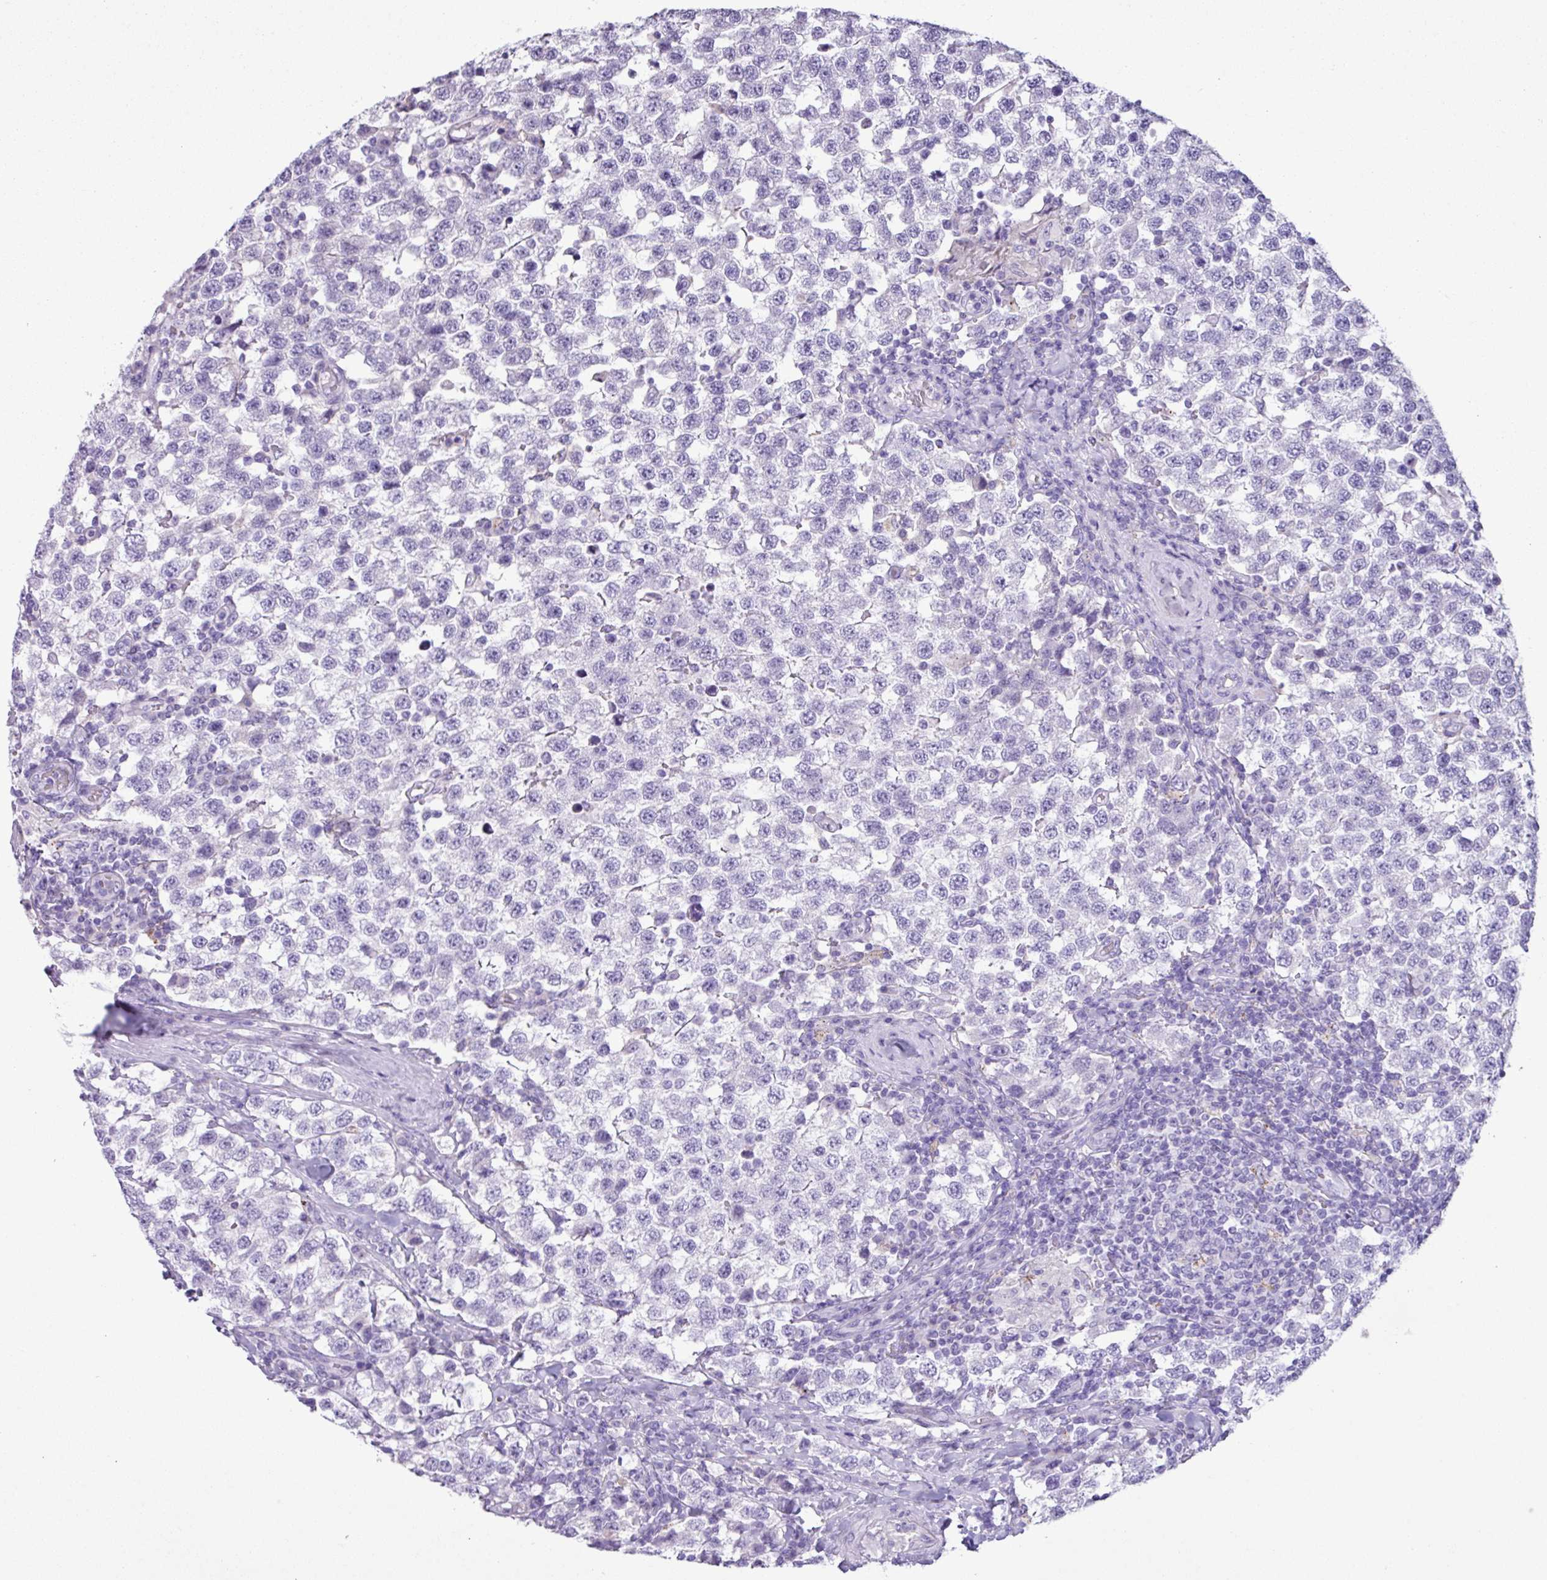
{"staining": {"intensity": "negative", "quantity": "none", "location": "none"}, "tissue": "testis cancer", "cell_type": "Tumor cells", "image_type": "cancer", "snomed": [{"axis": "morphology", "description": "Seminoma, NOS"}, {"axis": "topography", "description": "Testis"}], "caption": "Human testis seminoma stained for a protein using IHC shows no positivity in tumor cells.", "gene": "CYSTM1", "patient": {"sex": "male", "age": 34}}